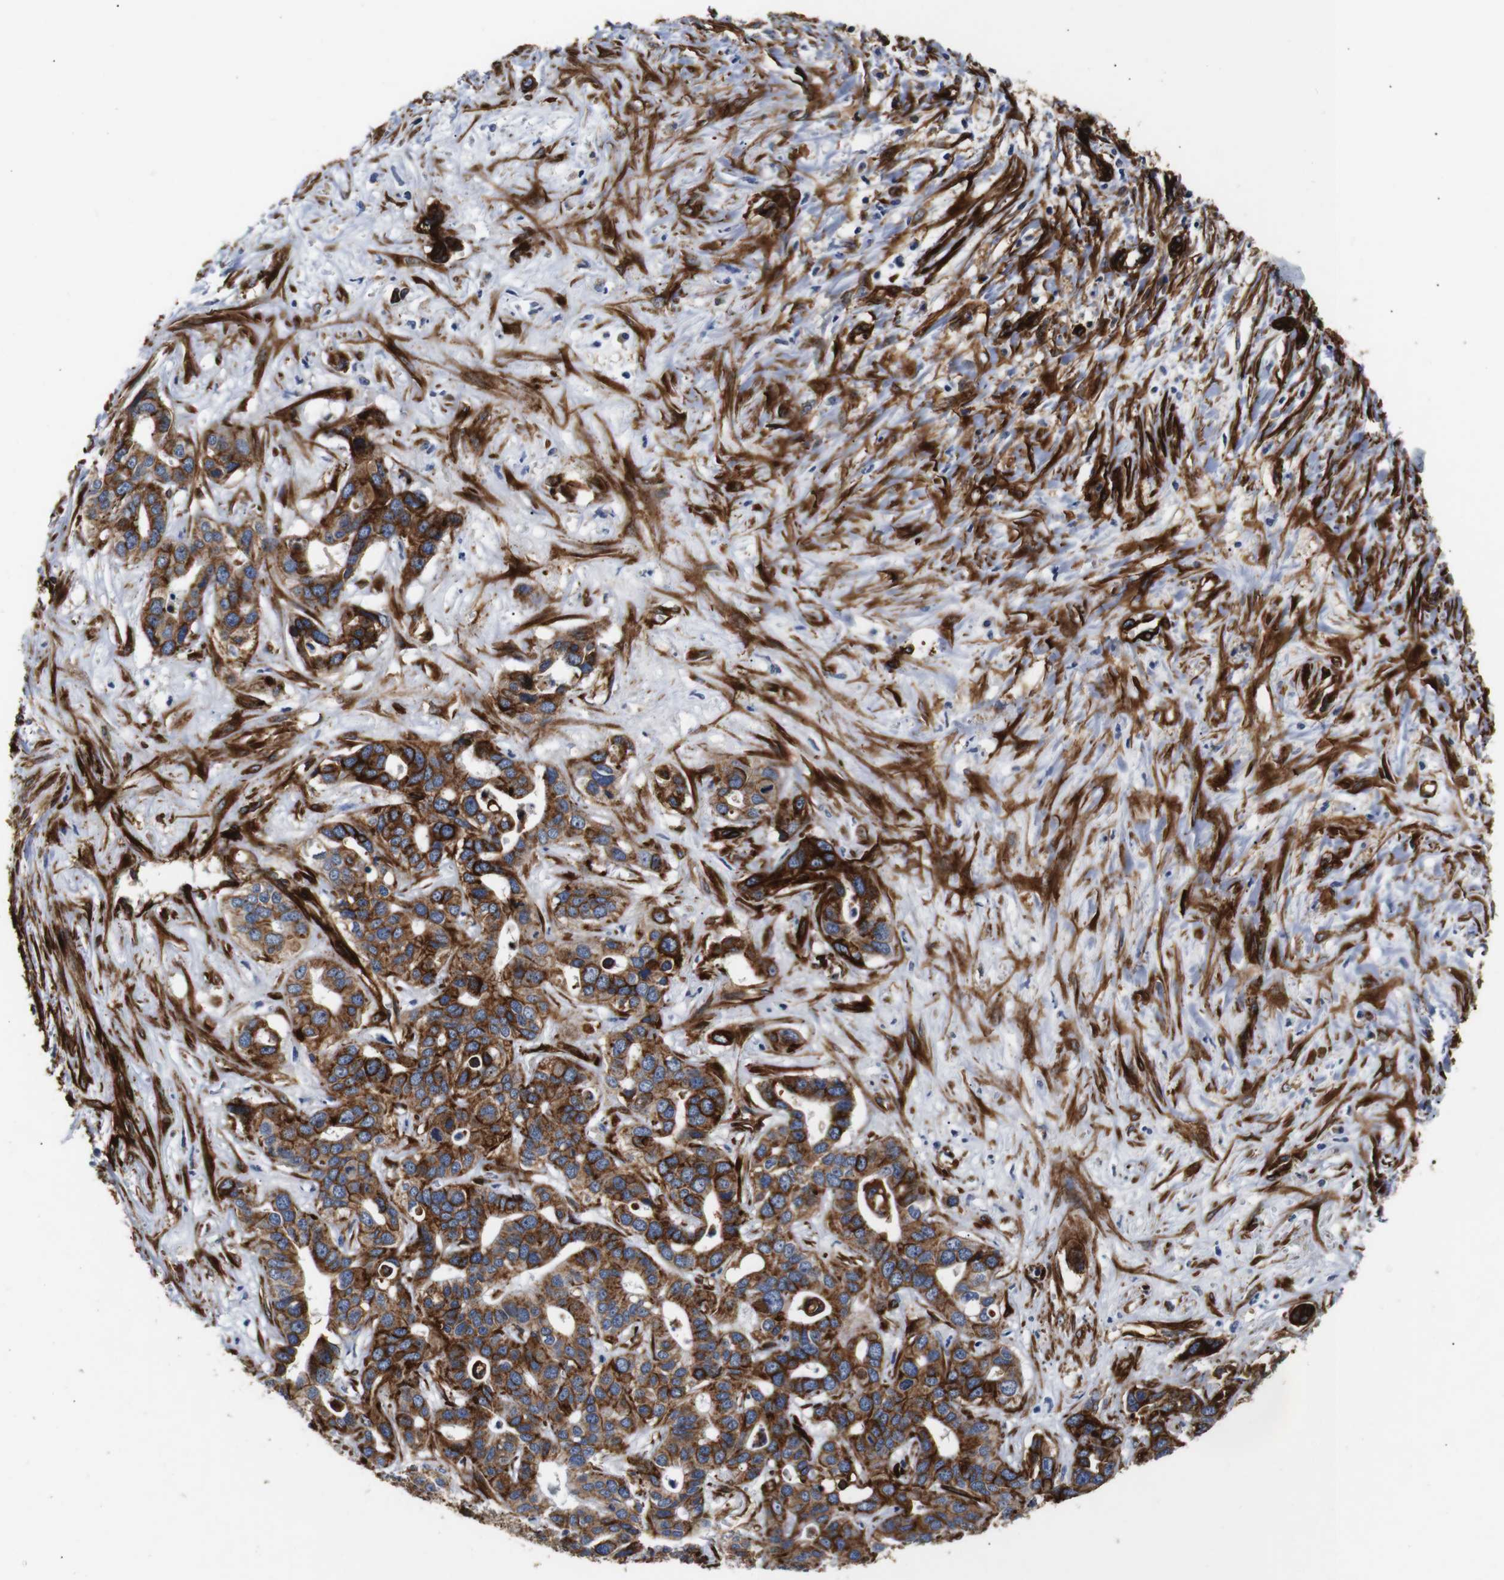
{"staining": {"intensity": "strong", "quantity": ">75%", "location": "cytoplasmic/membranous"}, "tissue": "liver cancer", "cell_type": "Tumor cells", "image_type": "cancer", "snomed": [{"axis": "morphology", "description": "Cholangiocarcinoma"}, {"axis": "topography", "description": "Liver"}], "caption": "Cholangiocarcinoma (liver) stained with a protein marker displays strong staining in tumor cells.", "gene": "CAV2", "patient": {"sex": "female", "age": 65}}